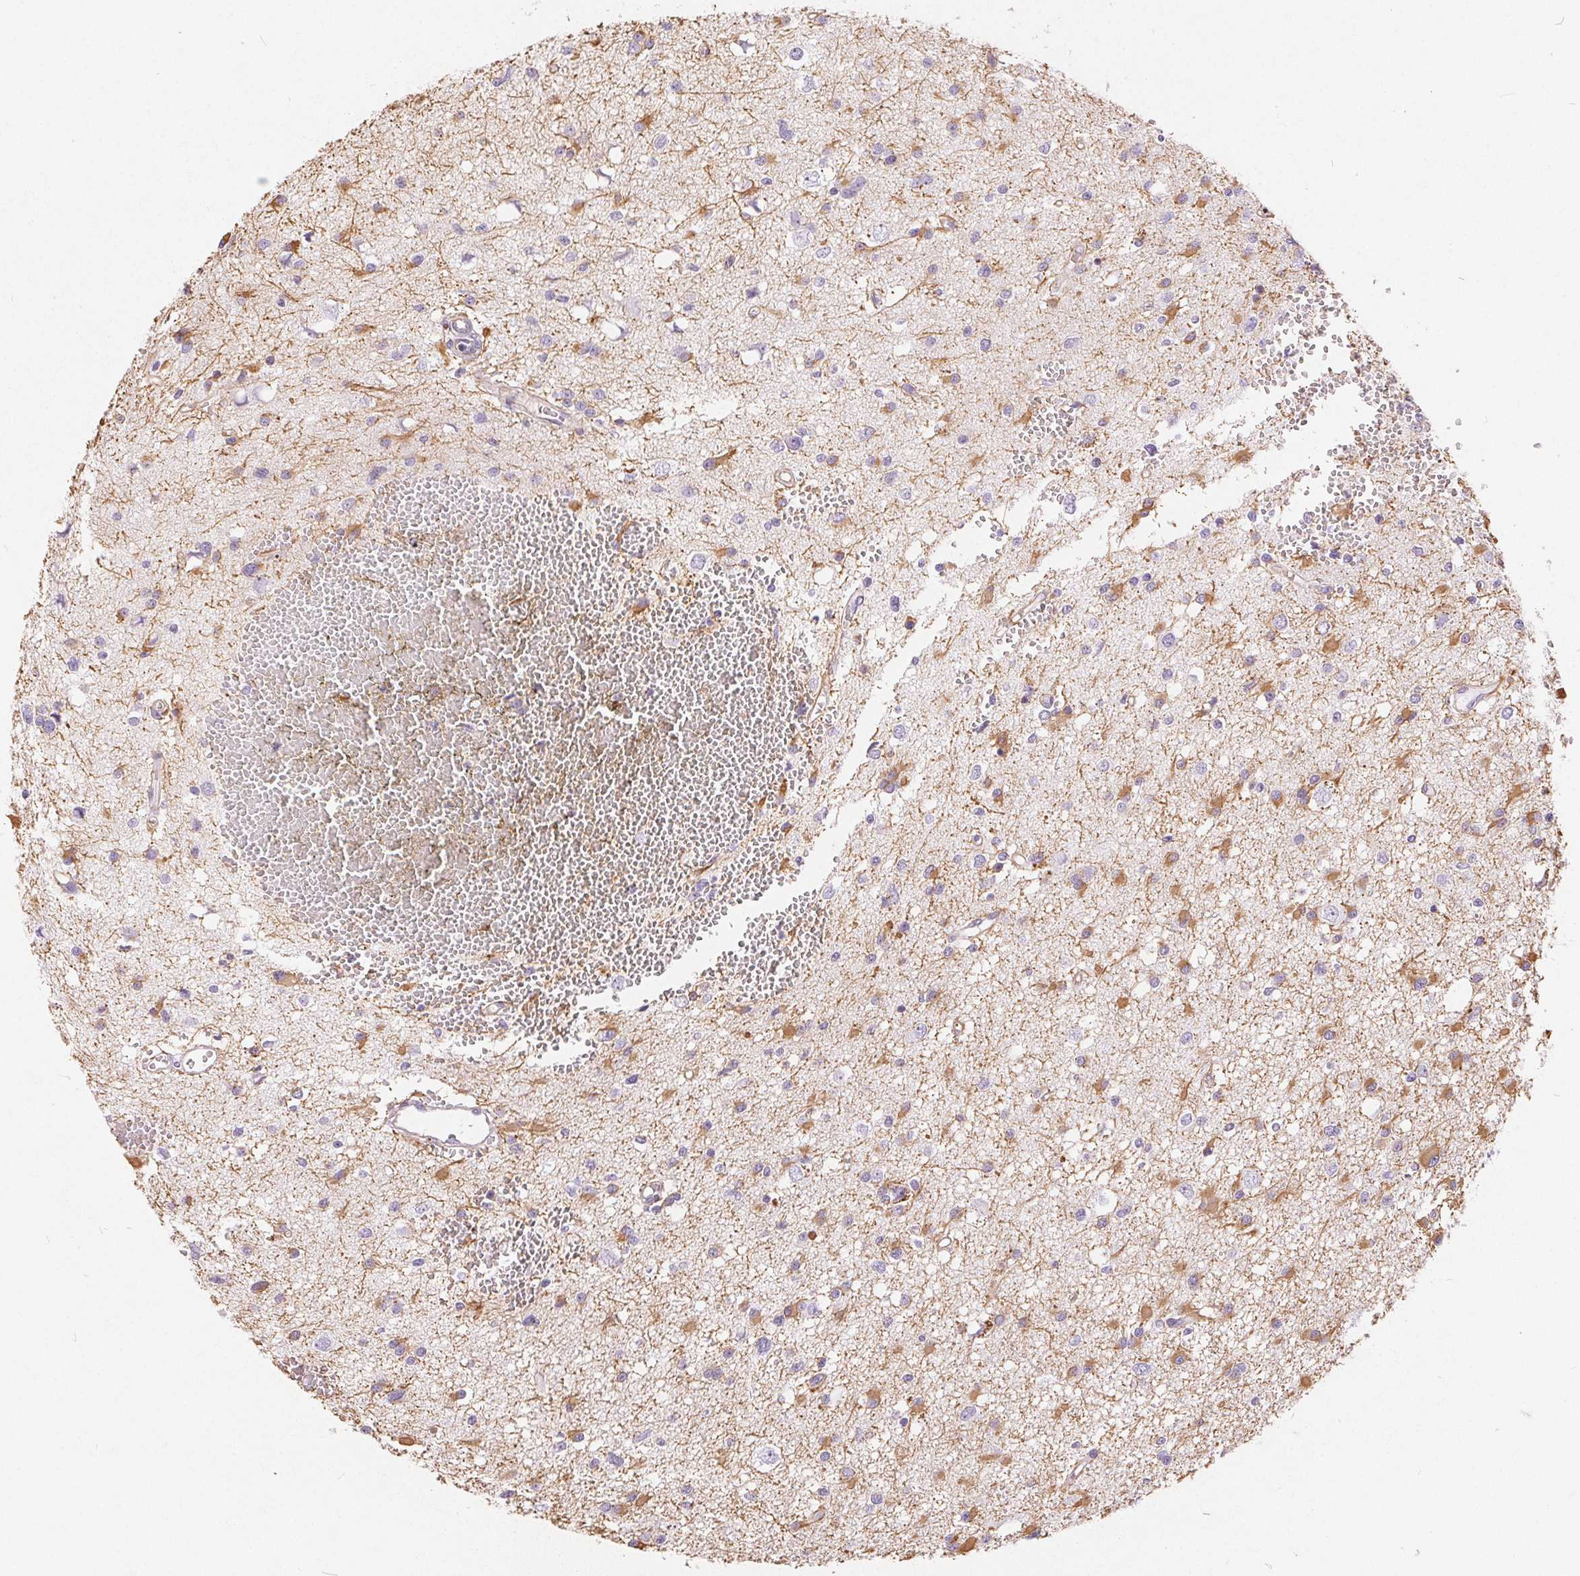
{"staining": {"intensity": "moderate", "quantity": "<25%", "location": "cytoplasmic/membranous"}, "tissue": "glioma", "cell_type": "Tumor cells", "image_type": "cancer", "snomed": [{"axis": "morphology", "description": "Glioma, malignant, High grade"}, {"axis": "topography", "description": "Brain"}], "caption": "Brown immunohistochemical staining in human malignant glioma (high-grade) shows moderate cytoplasmic/membranous staining in about <25% of tumor cells.", "gene": "GFAP", "patient": {"sex": "male", "age": 54}}